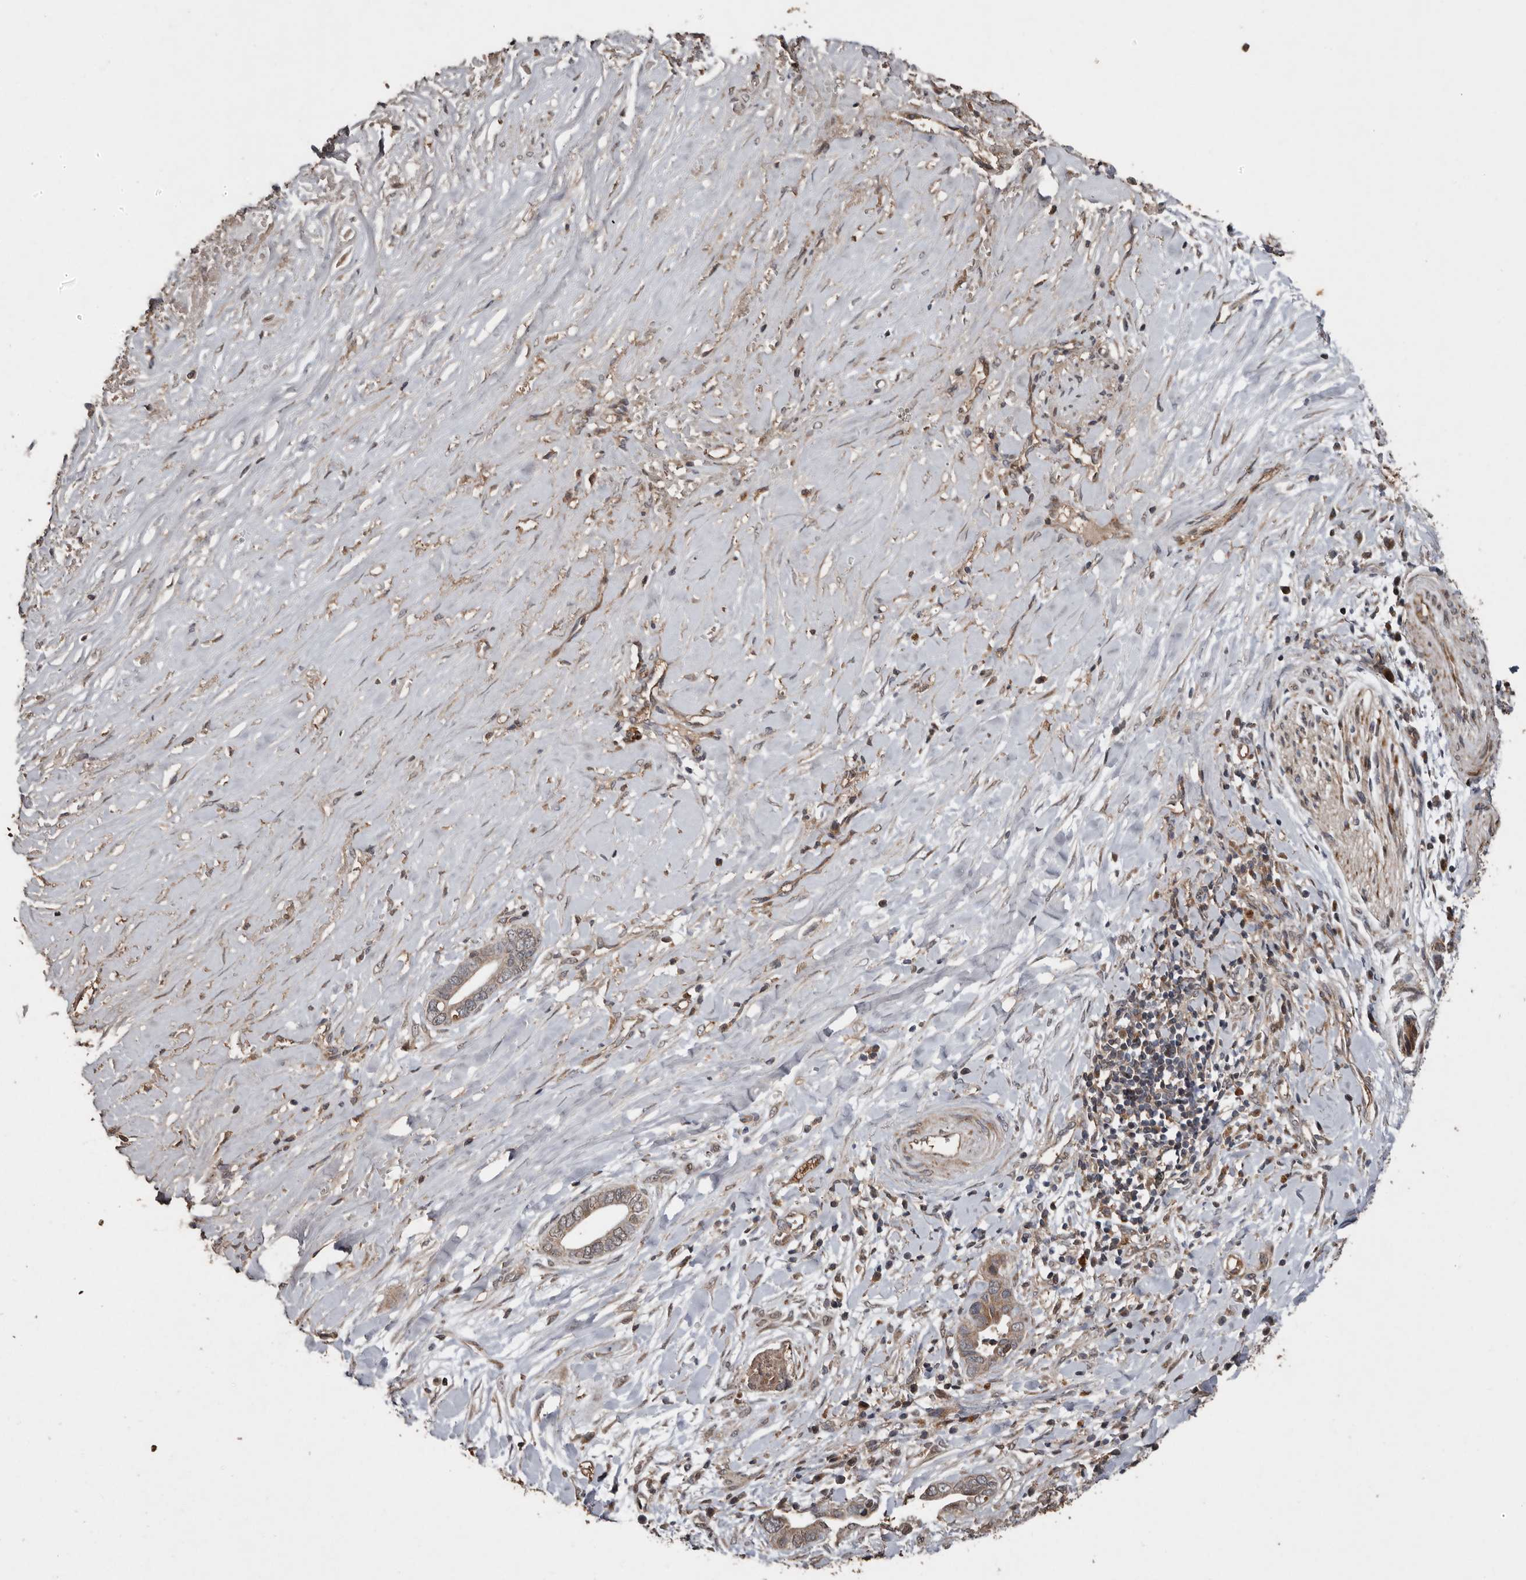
{"staining": {"intensity": "weak", "quantity": "25%-75%", "location": "cytoplasmic/membranous"}, "tissue": "liver cancer", "cell_type": "Tumor cells", "image_type": "cancer", "snomed": [{"axis": "morphology", "description": "Cholangiocarcinoma"}, {"axis": "topography", "description": "Liver"}], "caption": "Immunohistochemical staining of human liver cholangiocarcinoma reveals low levels of weak cytoplasmic/membranous protein expression in about 25%-75% of tumor cells.", "gene": "RANBP17", "patient": {"sex": "female", "age": 79}}